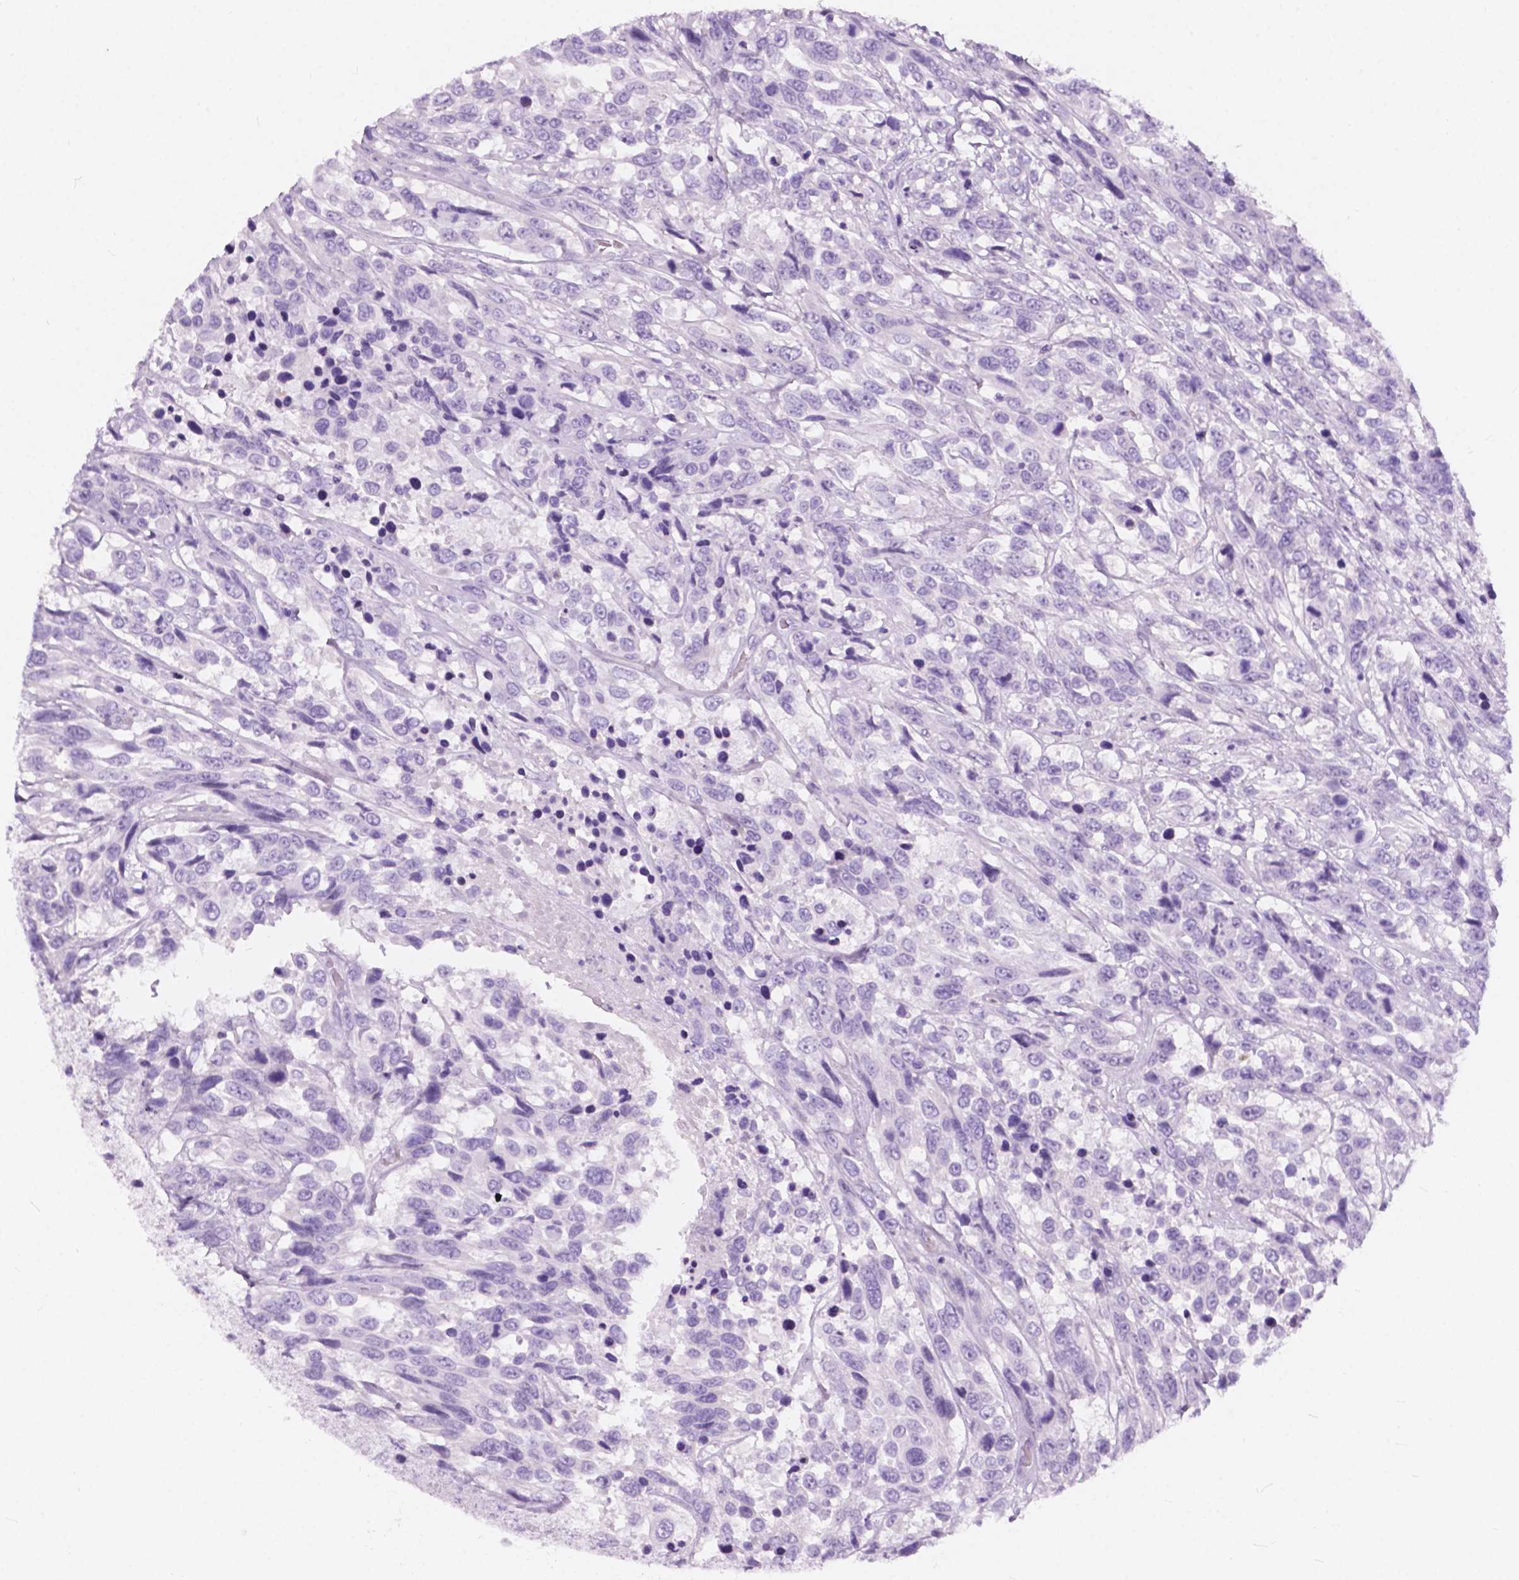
{"staining": {"intensity": "negative", "quantity": "none", "location": "none"}, "tissue": "urothelial cancer", "cell_type": "Tumor cells", "image_type": "cancer", "snomed": [{"axis": "morphology", "description": "Urothelial carcinoma, High grade"}, {"axis": "topography", "description": "Urinary bladder"}], "caption": "Photomicrograph shows no protein expression in tumor cells of high-grade urothelial carcinoma tissue.", "gene": "FXYD2", "patient": {"sex": "female", "age": 70}}